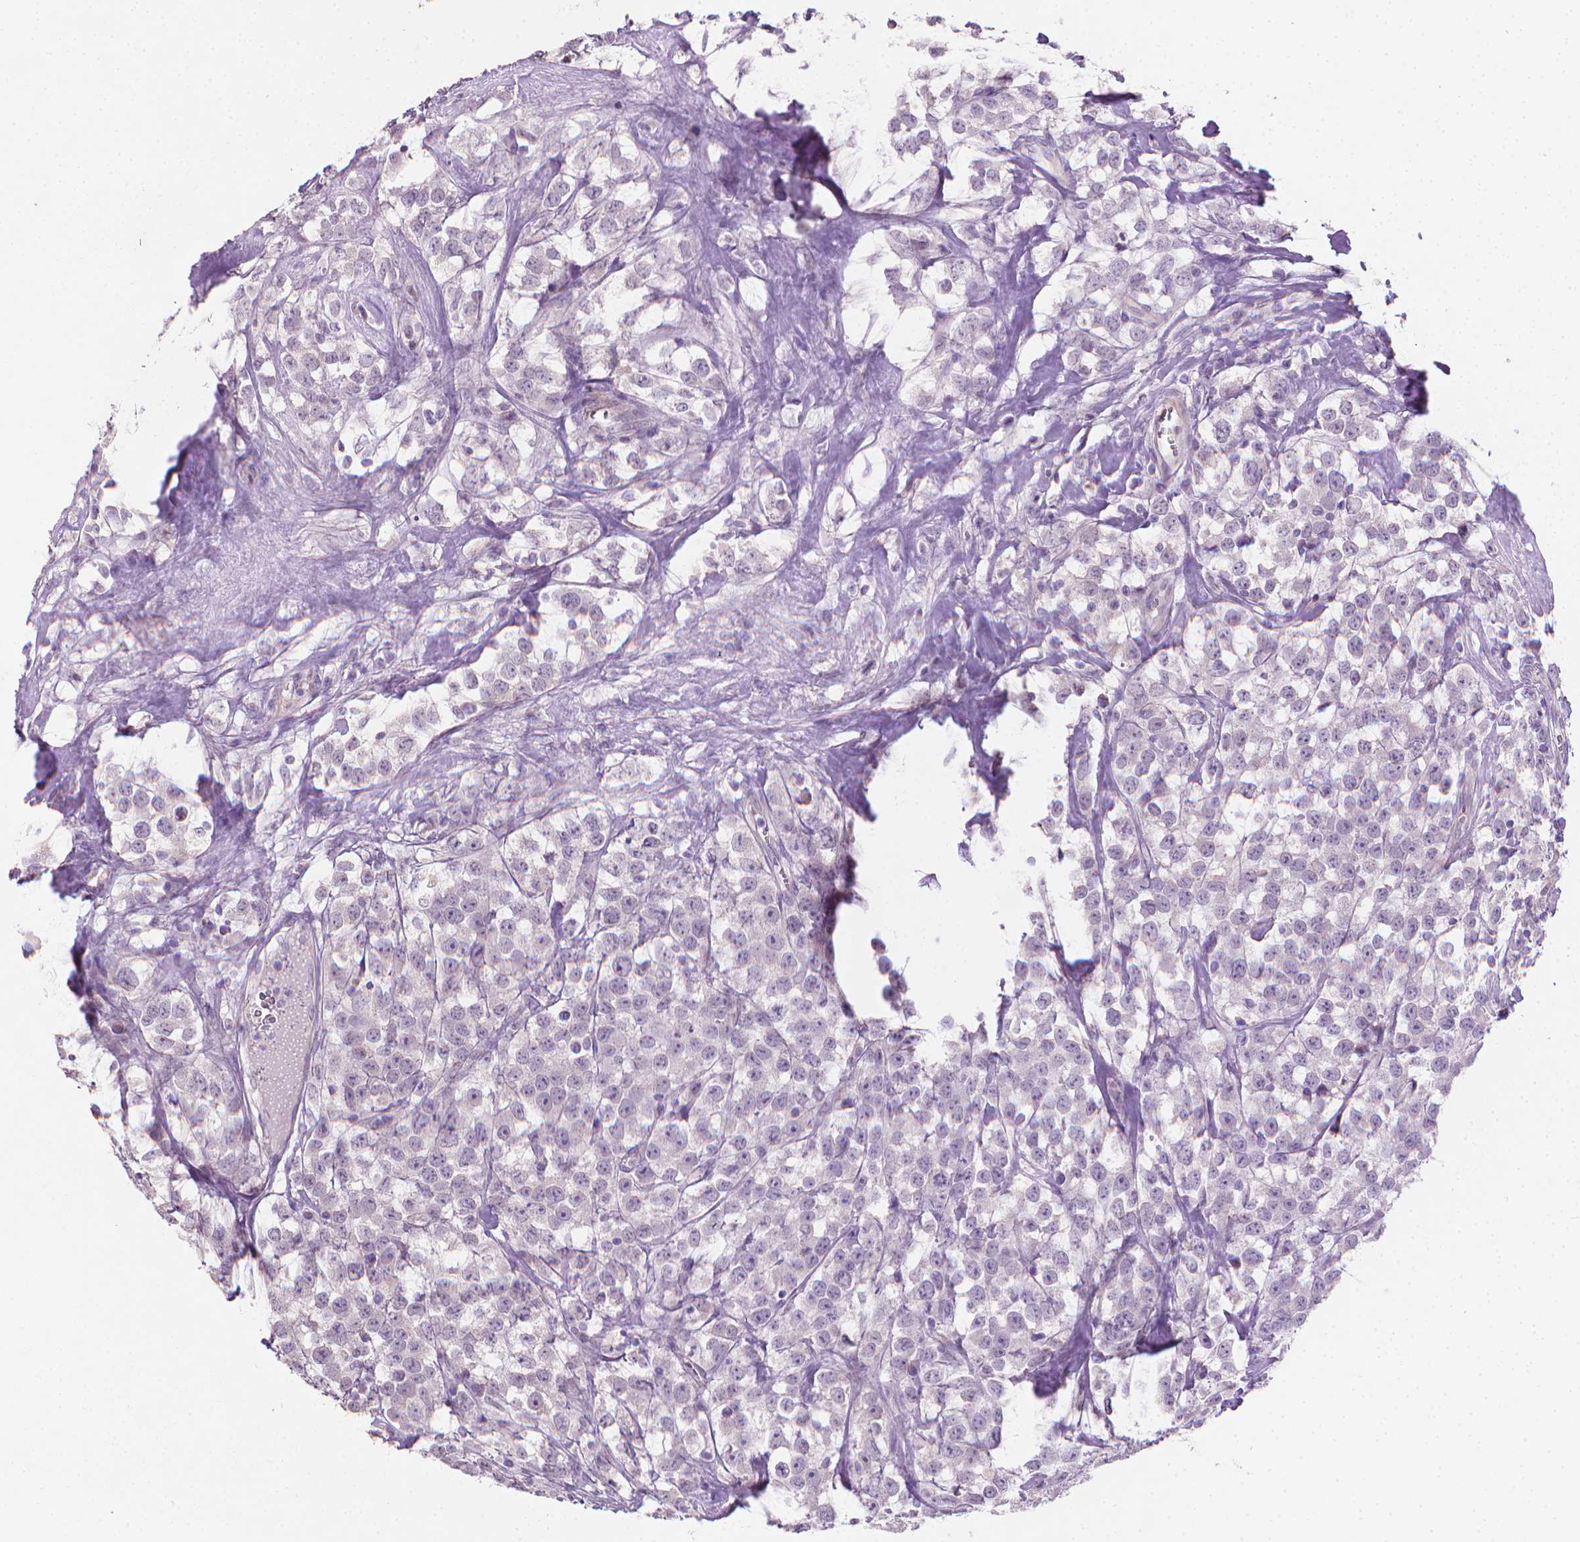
{"staining": {"intensity": "negative", "quantity": "none", "location": "none"}, "tissue": "testis cancer", "cell_type": "Tumor cells", "image_type": "cancer", "snomed": [{"axis": "morphology", "description": "Seminoma, NOS"}, {"axis": "topography", "description": "Testis"}], "caption": "Tumor cells show no significant protein staining in testis cancer (seminoma).", "gene": "CLXN", "patient": {"sex": "male", "age": 59}}